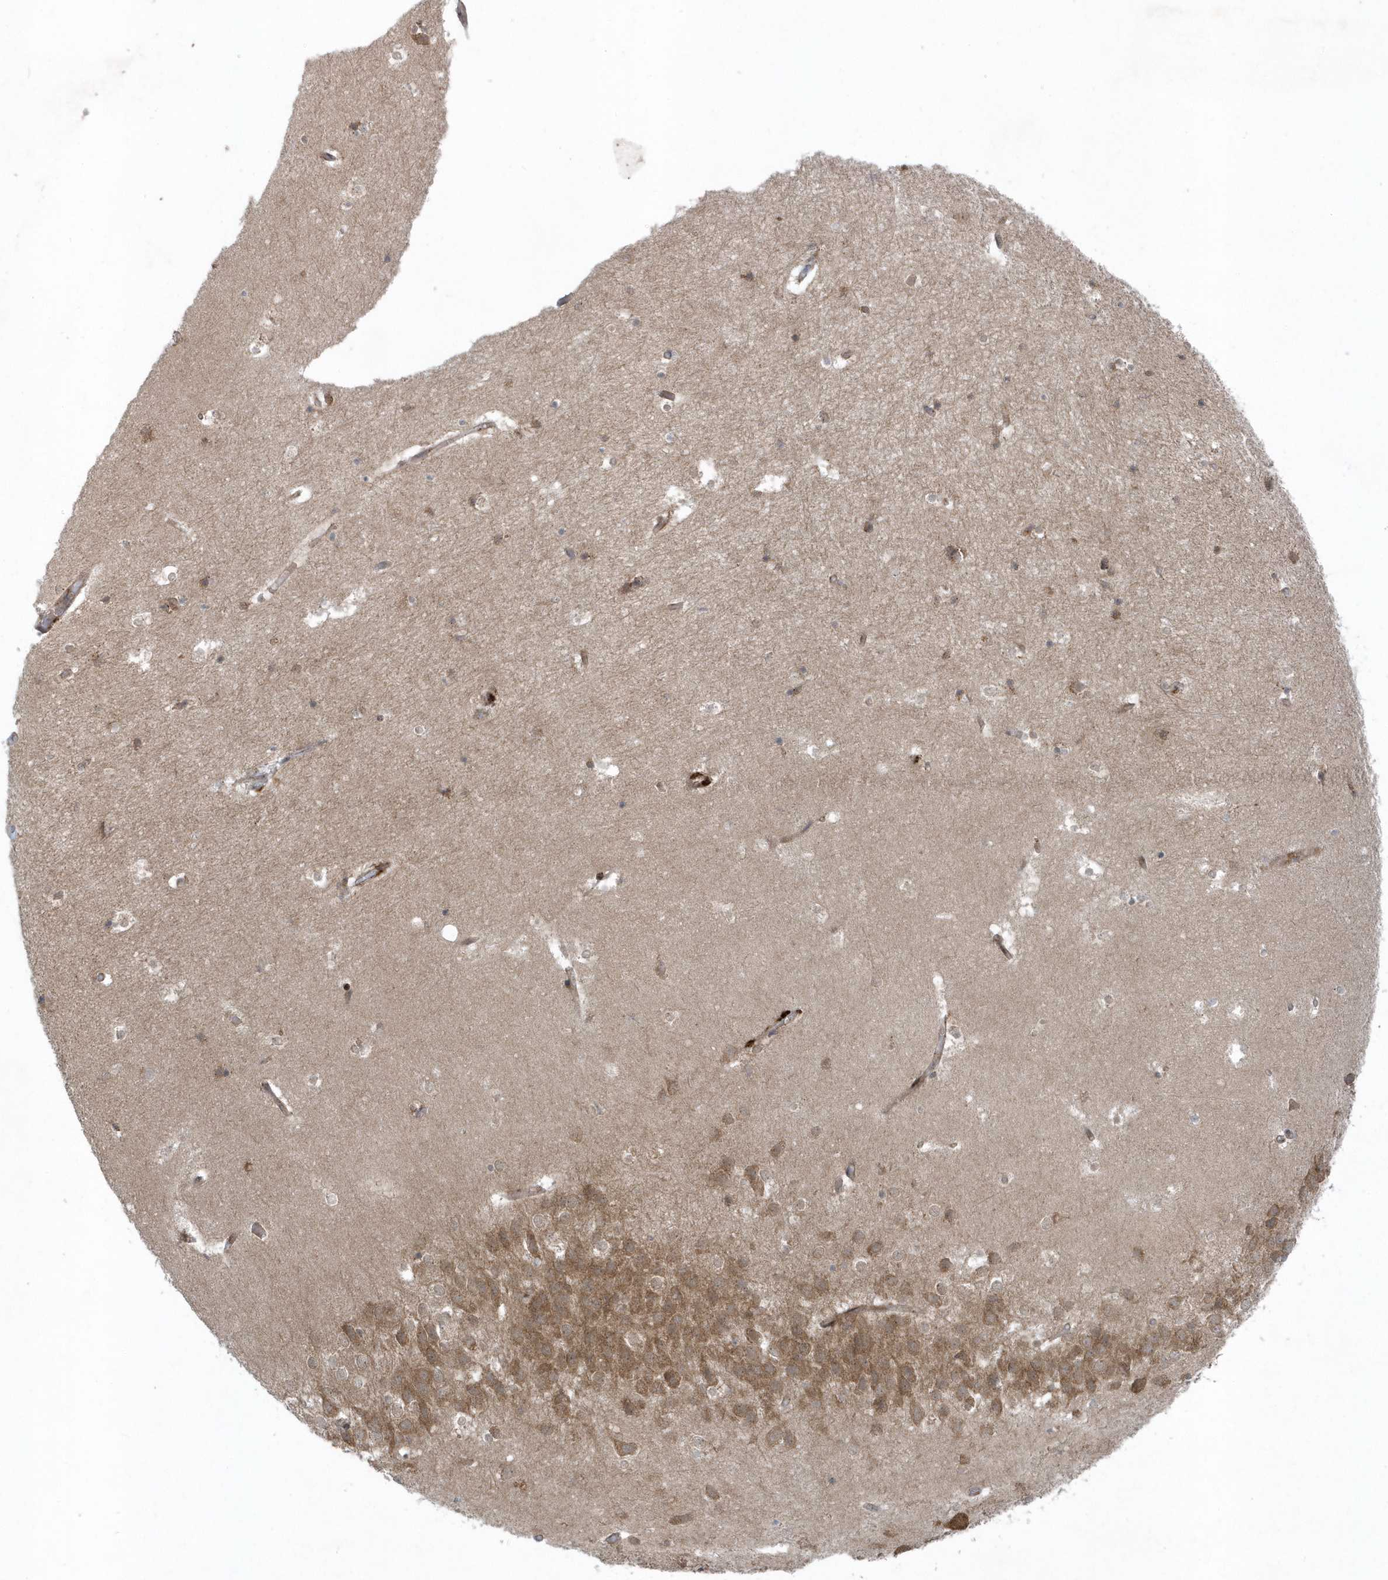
{"staining": {"intensity": "moderate", "quantity": "<25%", "location": "cytoplasmic/membranous"}, "tissue": "hippocampus", "cell_type": "Glial cells", "image_type": "normal", "snomed": [{"axis": "morphology", "description": "Normal tissue, NOS"}, {"axis": "topography", "description": "Hippocampus"}], "caption": "Moderate cytoplasmic/membranous positivity is appreciated in approximately <25% of glial cells in unremarkable hippocampus.", "gene": "FAM98A", "patient": {"sex": "female", "age": 52}}